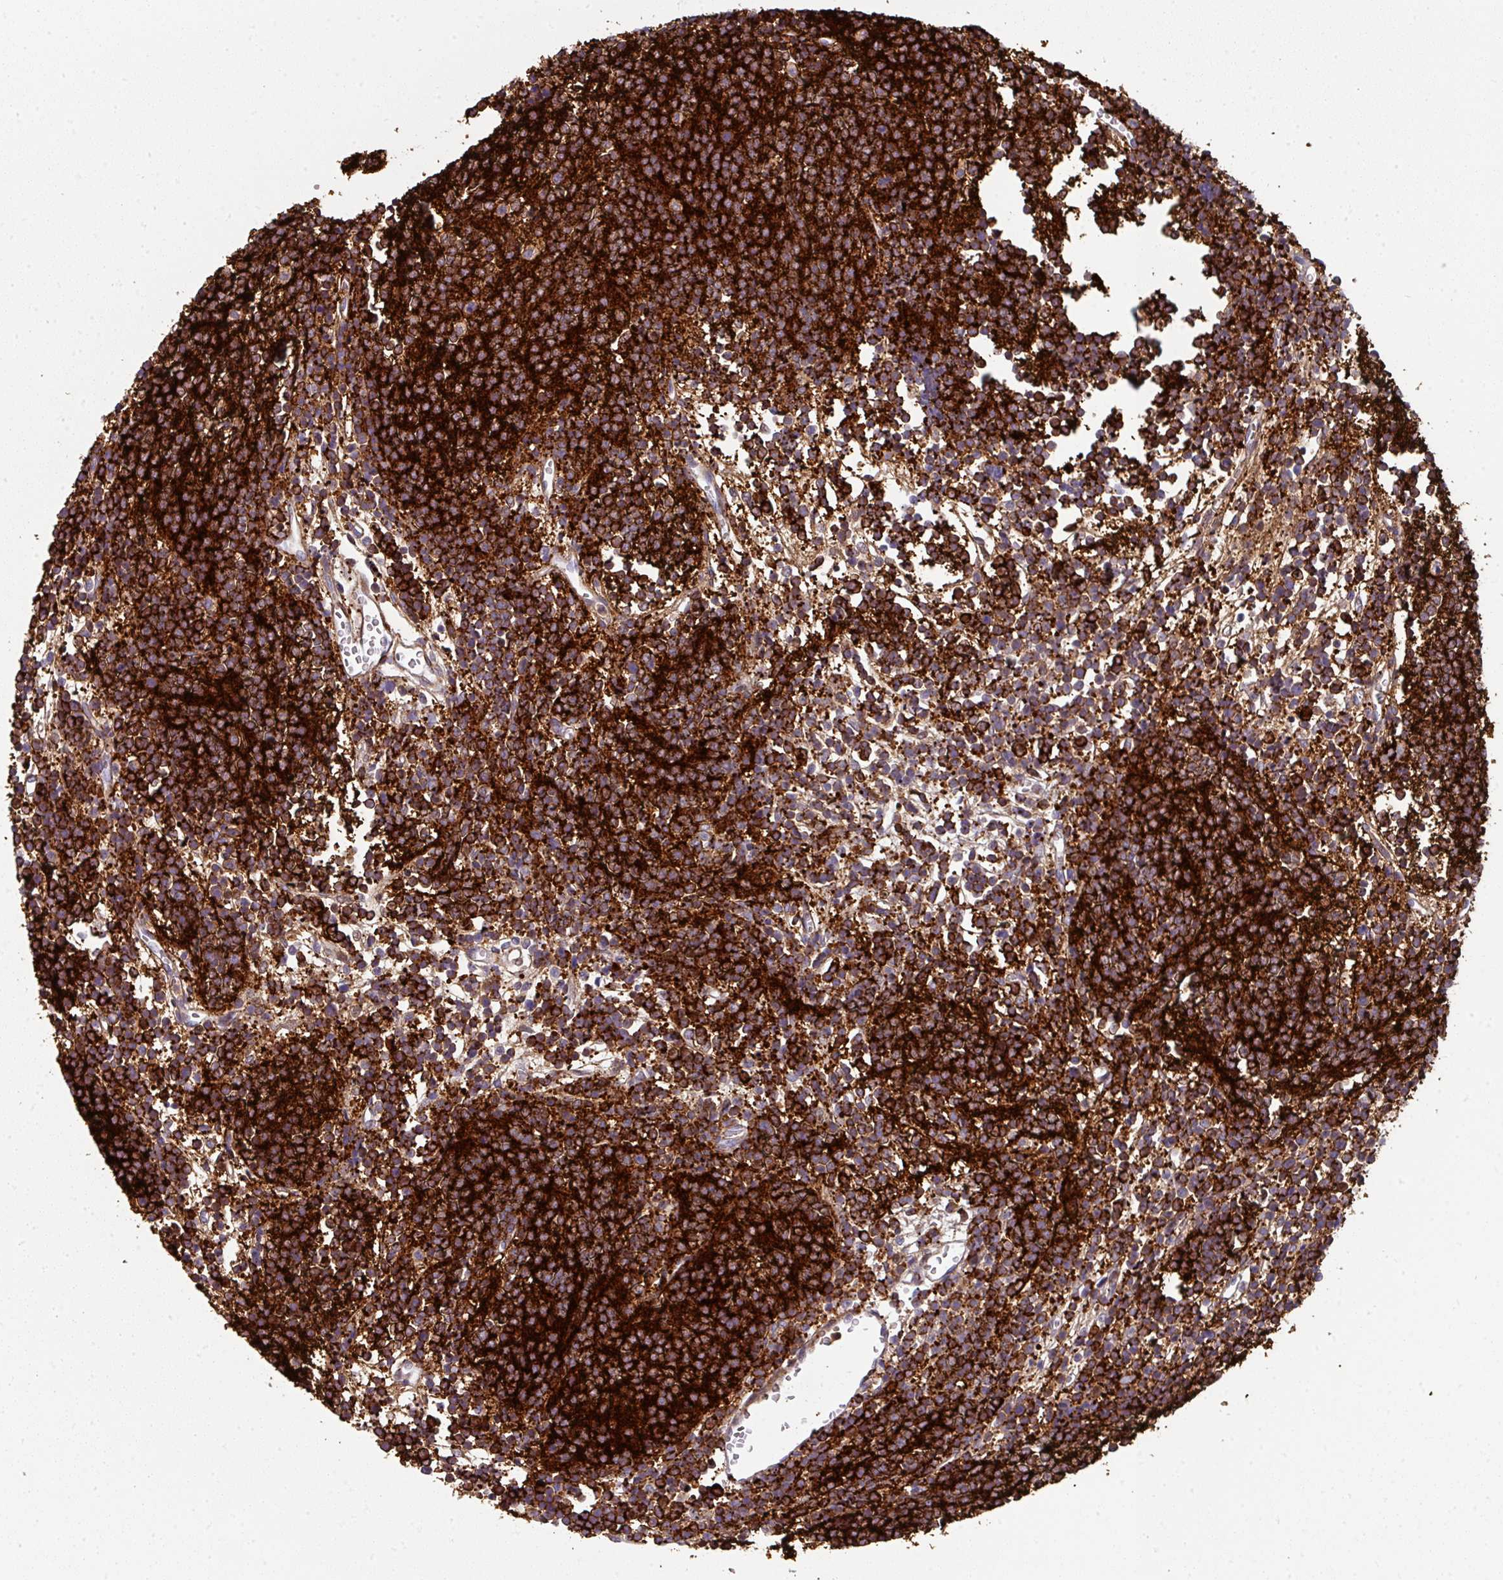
{"staining": {"intensity": "strong", "quantity": ">75%", "location": "cytoplasmic/membranous"}, "tissue": "glioma", "cell_type": "Tumor cells", "image_type": "cancer", "snomed": [{"axis": "morphology", "description": "Glioma, malignant, Low grade"}, {"axis": "topography", "description": "Brain"}], "caption": "Malignant glioma (low-grade) tissue reveals strong cytoplasmic/membranous staining in about >75% of tumor cells", "gene": "BEND5", "patient": {"sex": "female", "age": 1}}